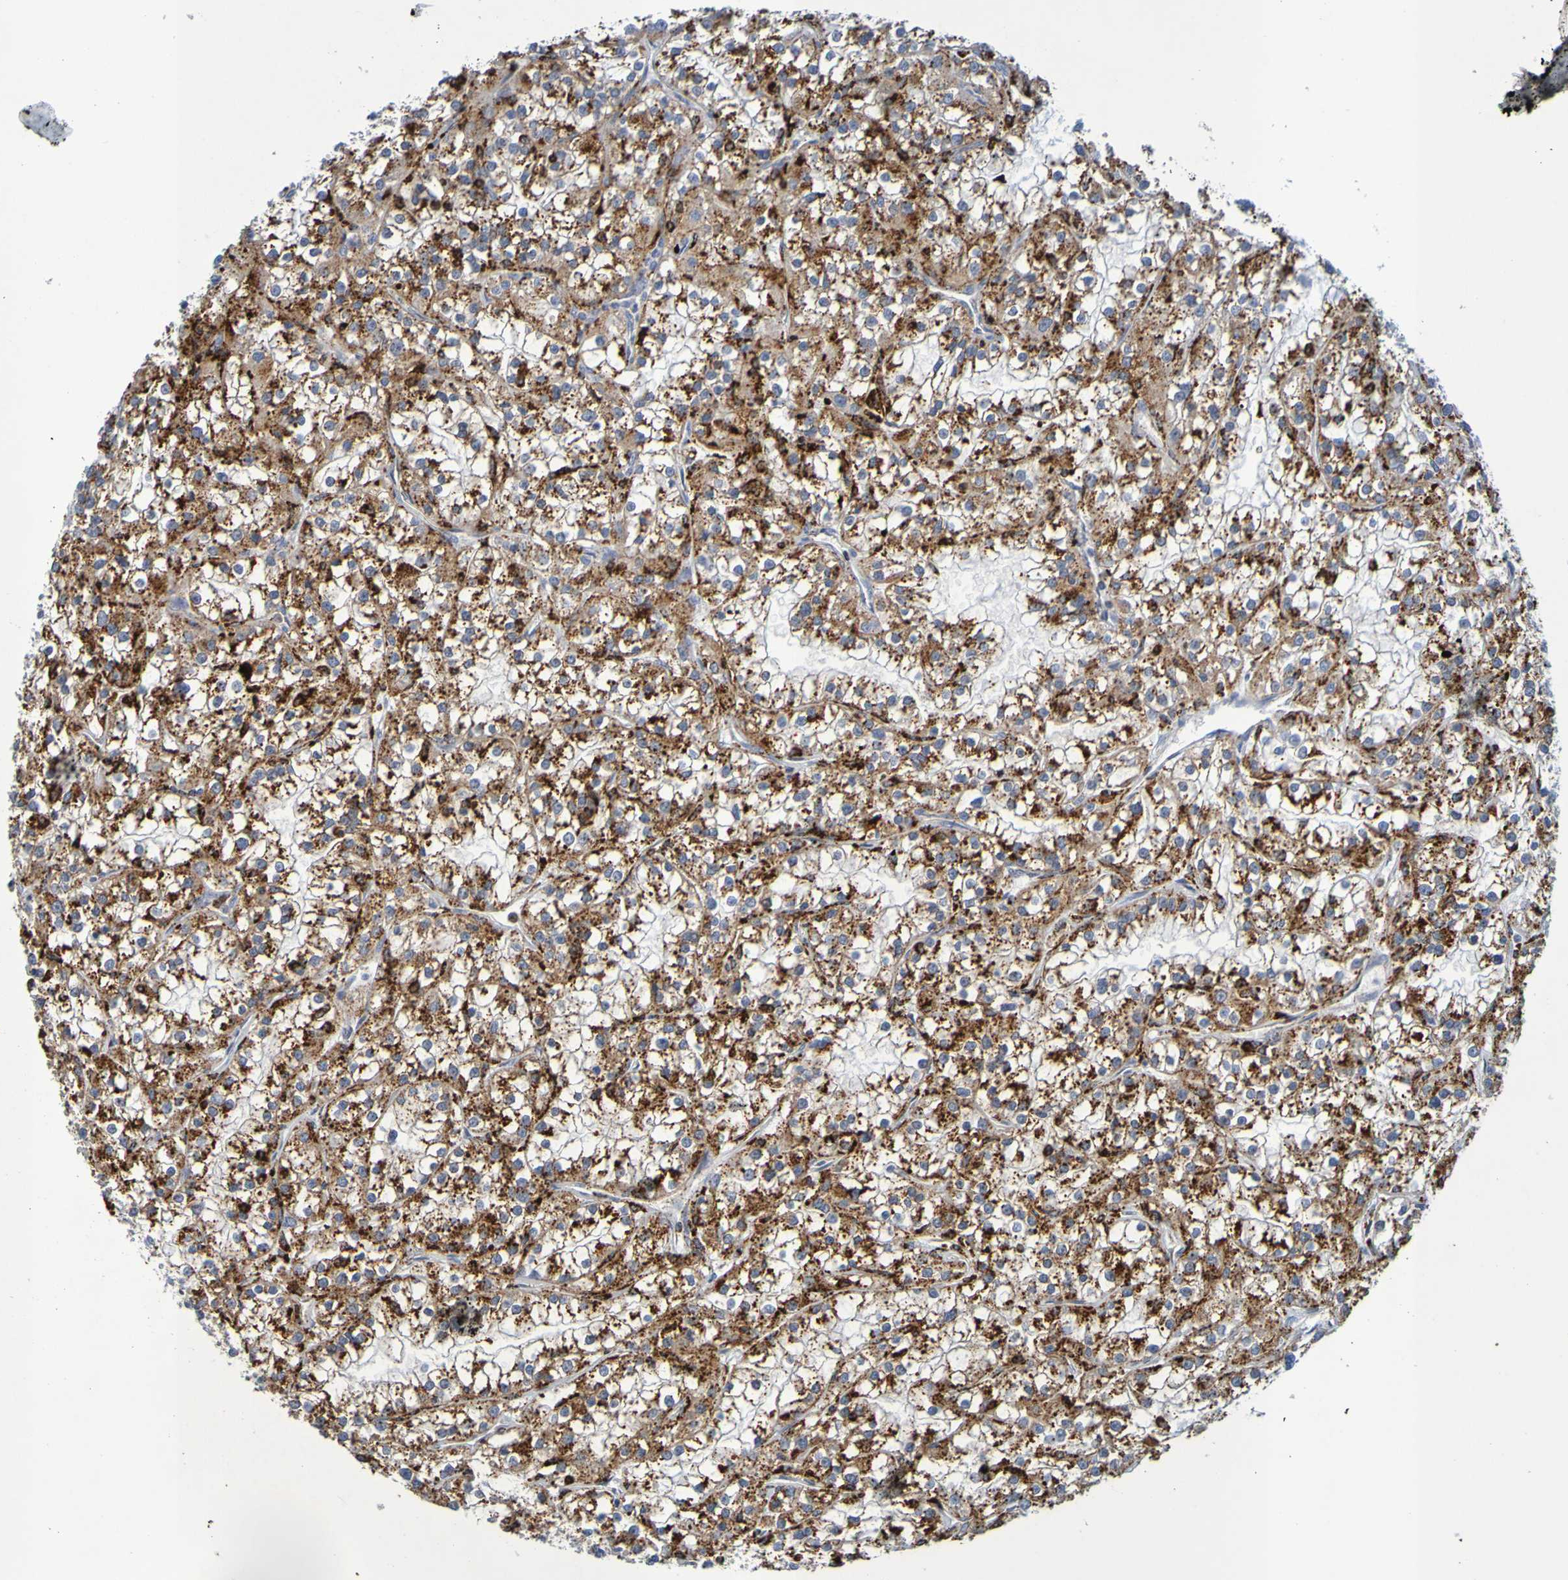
{"staining": {"intensity": "moderate", "quantity": "25%-75%", "location": "cytoplasmic/membranous"}, "tissue": "renal cancer", "cell_type": "Tumor cells", "image_type": "cancer", "snomed": [{"axis": "morphology", "description": "Adenocarcinoma, NOS"}, {"axis": "topography", "description": "Kidney"}], "caption": "Tumor cells reveal medium levels of moderate cytoplasmic/membranous staining in approximately 25%-75% of cells in renal adenocarcinoma.", "gene": "TPH1", "patient": {"sex": "female", "age": 52}}